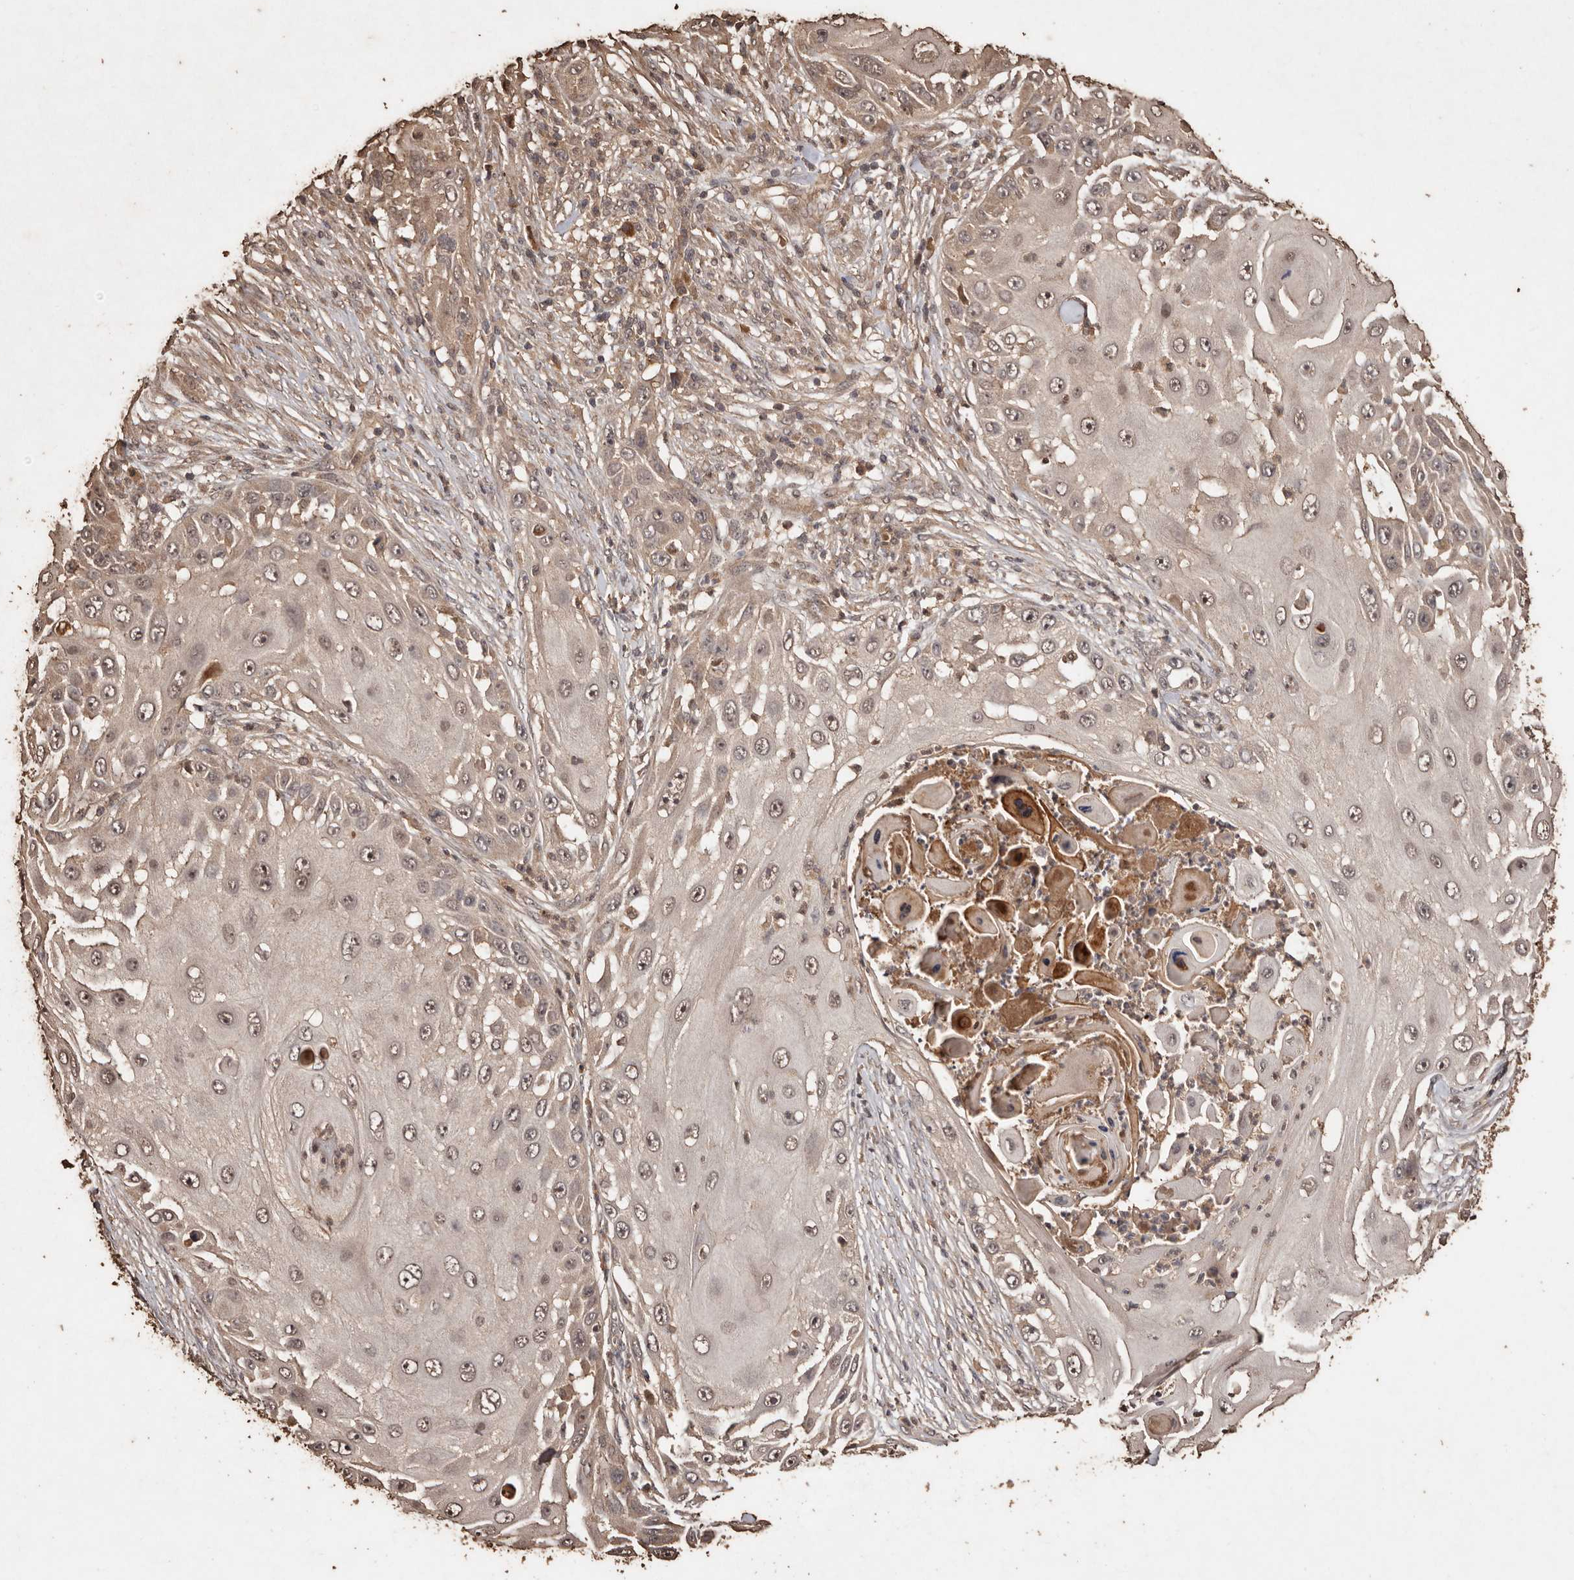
{"staining": {"intensity": "weak", "quantity": "25%-75%", "location": "cytoplasmic/membranous,nuclear"}, "tissue": "skin cancer", "cell_type": "Tumor cells", "image_type": "cancer", "snomed": [{"axis": "morphology", "description": "Squamous cell carcinoma, NOS"}, {"axis": "topography", "description": "Skin"}], "caption": "Protein positivity by IHC demonstrates weak cytoplasmic/membranous and nuclear staining in about 25%-75% of tumor cells in skin cancer (squamous cell carcinoma).", "gene": "PKDCC", "patient": {"sex": "female", "age": 44}}